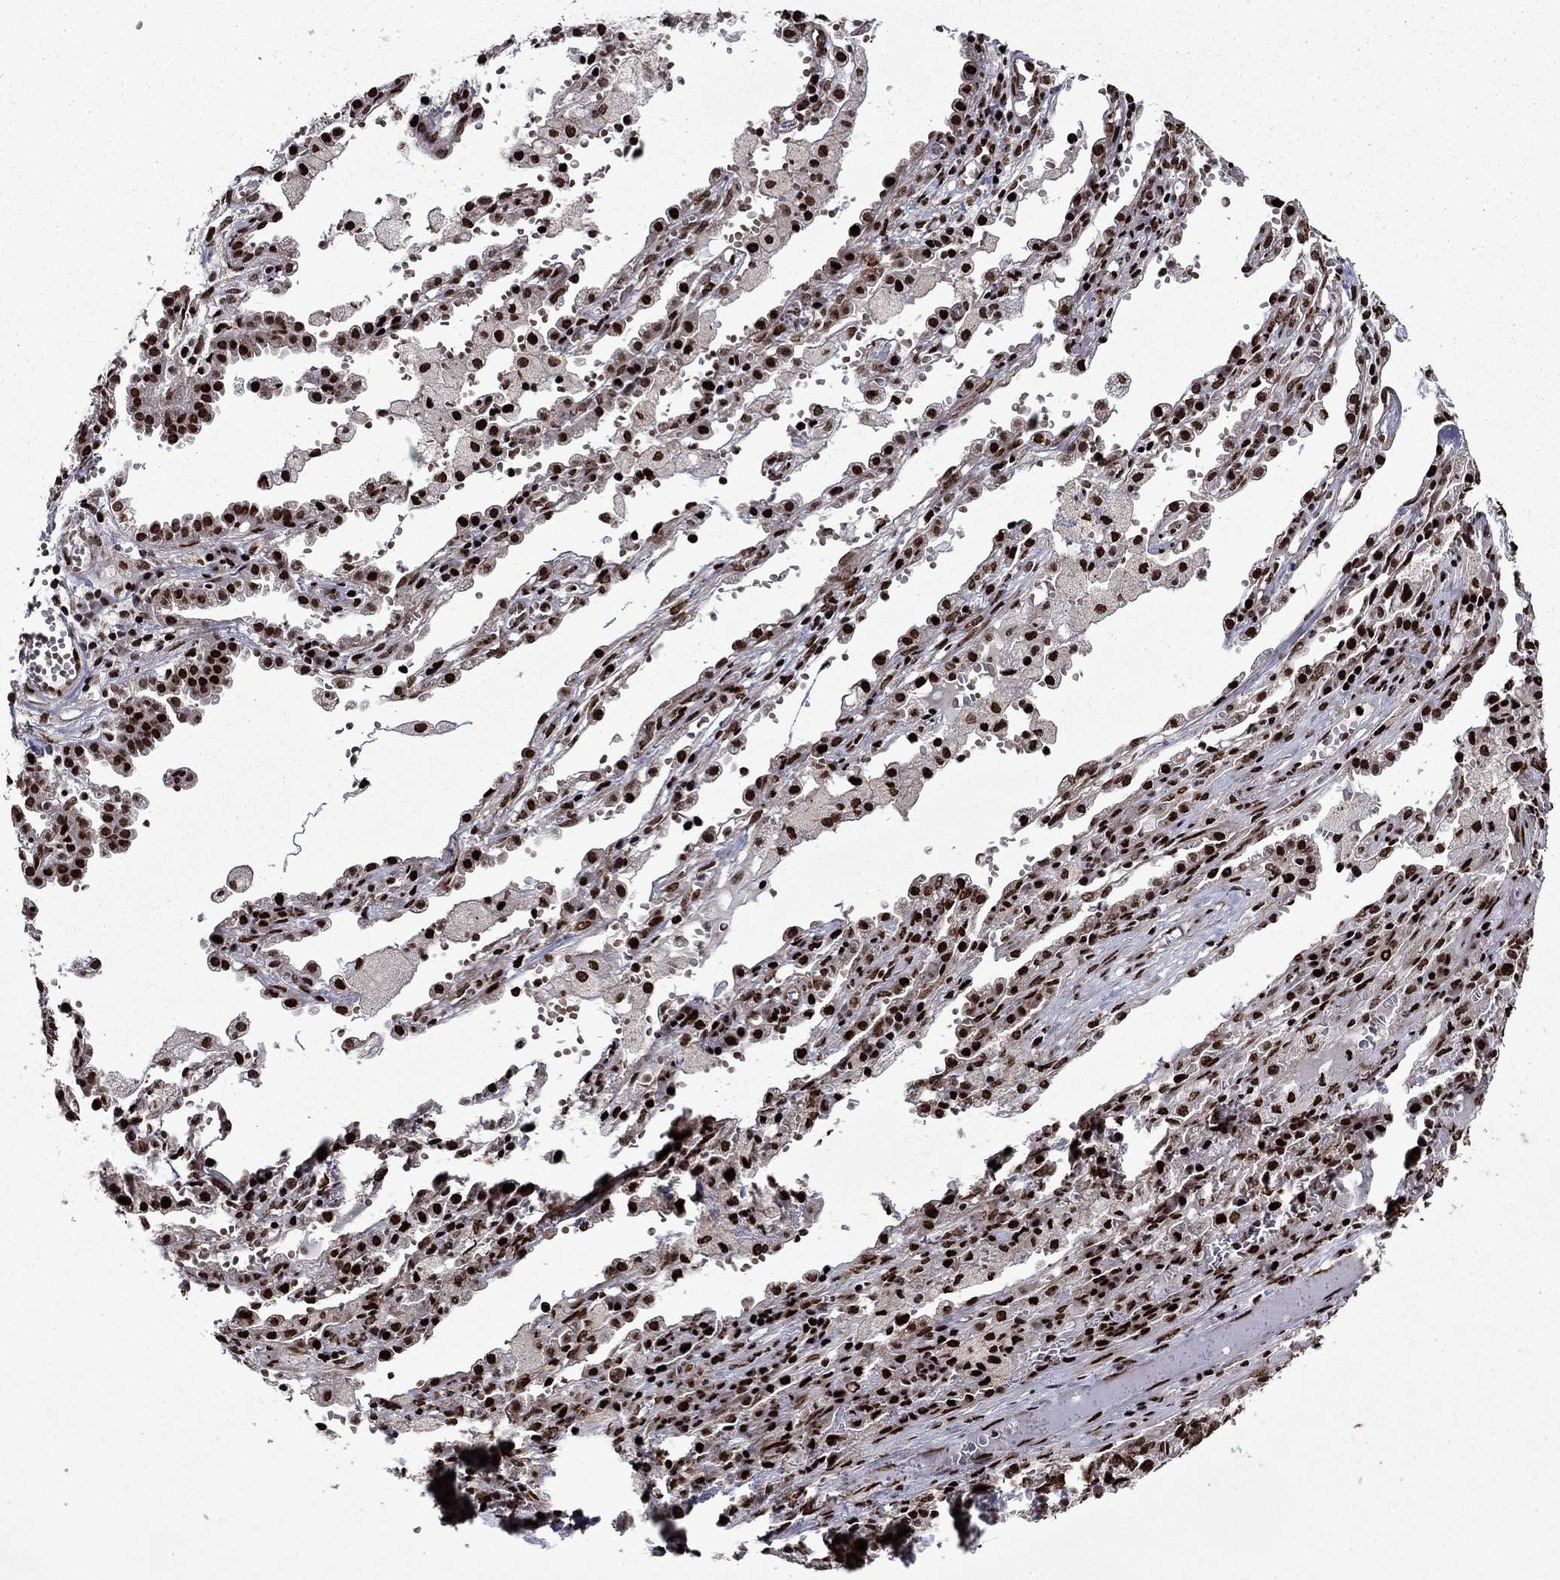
{"staining": {"intensity": "strong", "quantity": ">75%", "location": "nuclear"}, "tissue": "lung cancer", "cell_type": "Tumor cells", "image_type": "cancer", "snomed": [{"axis": "morphology", "description": "Adenocarcinoma, NOS"}, {"axis": "topography", "description": "Lung"}], "caption": "An IHC photomicrograph of neoplastic tissue is shown. Protein staining in brown labels strong nuclear positivity in lung cancer within tumor cells.", "gene": "LIMK1", "patient": {"sex": "male", "age": 57}}